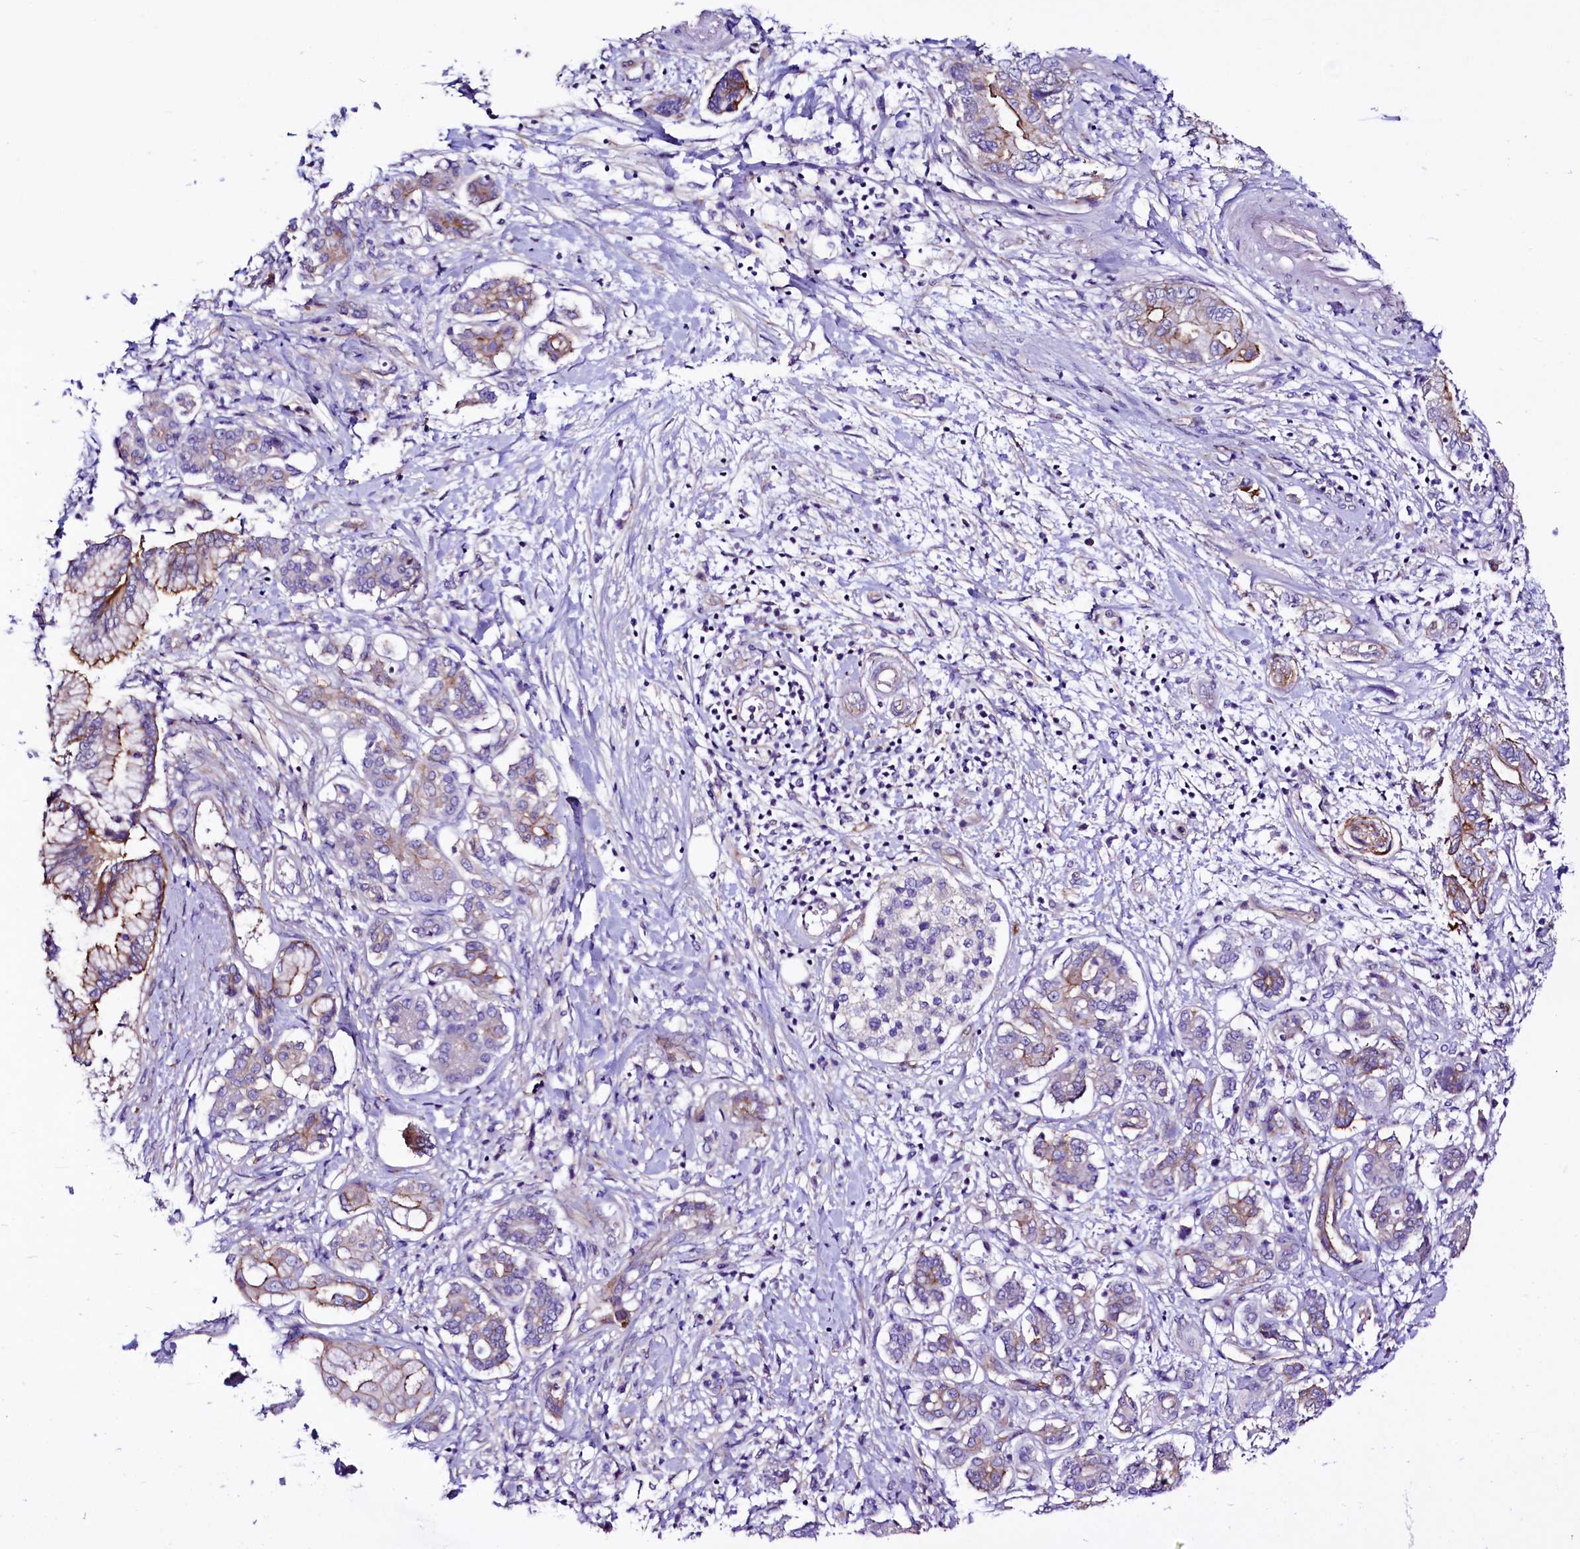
{"staining": {"intensity": "moderate", "quantity": "25%-75%", "location": "cytoplasmic/membranous"}, "tissue": "pancreatic cancer", "cell_type": "Tumor cells", "image_type": "cancer", "snomed": [{"axis": "morphology", "description": "Adenocarcinoma, NOS"}, {"axis": "topography", "description": "Pancreas"}], "caption": "Moderate cytoplasmic/membranous staining is seen in approximately 25%-75% of tumor cells in pancreatic cancer.", "gene": "SLF1", "patient": {"sex": "female", "age": 73}}